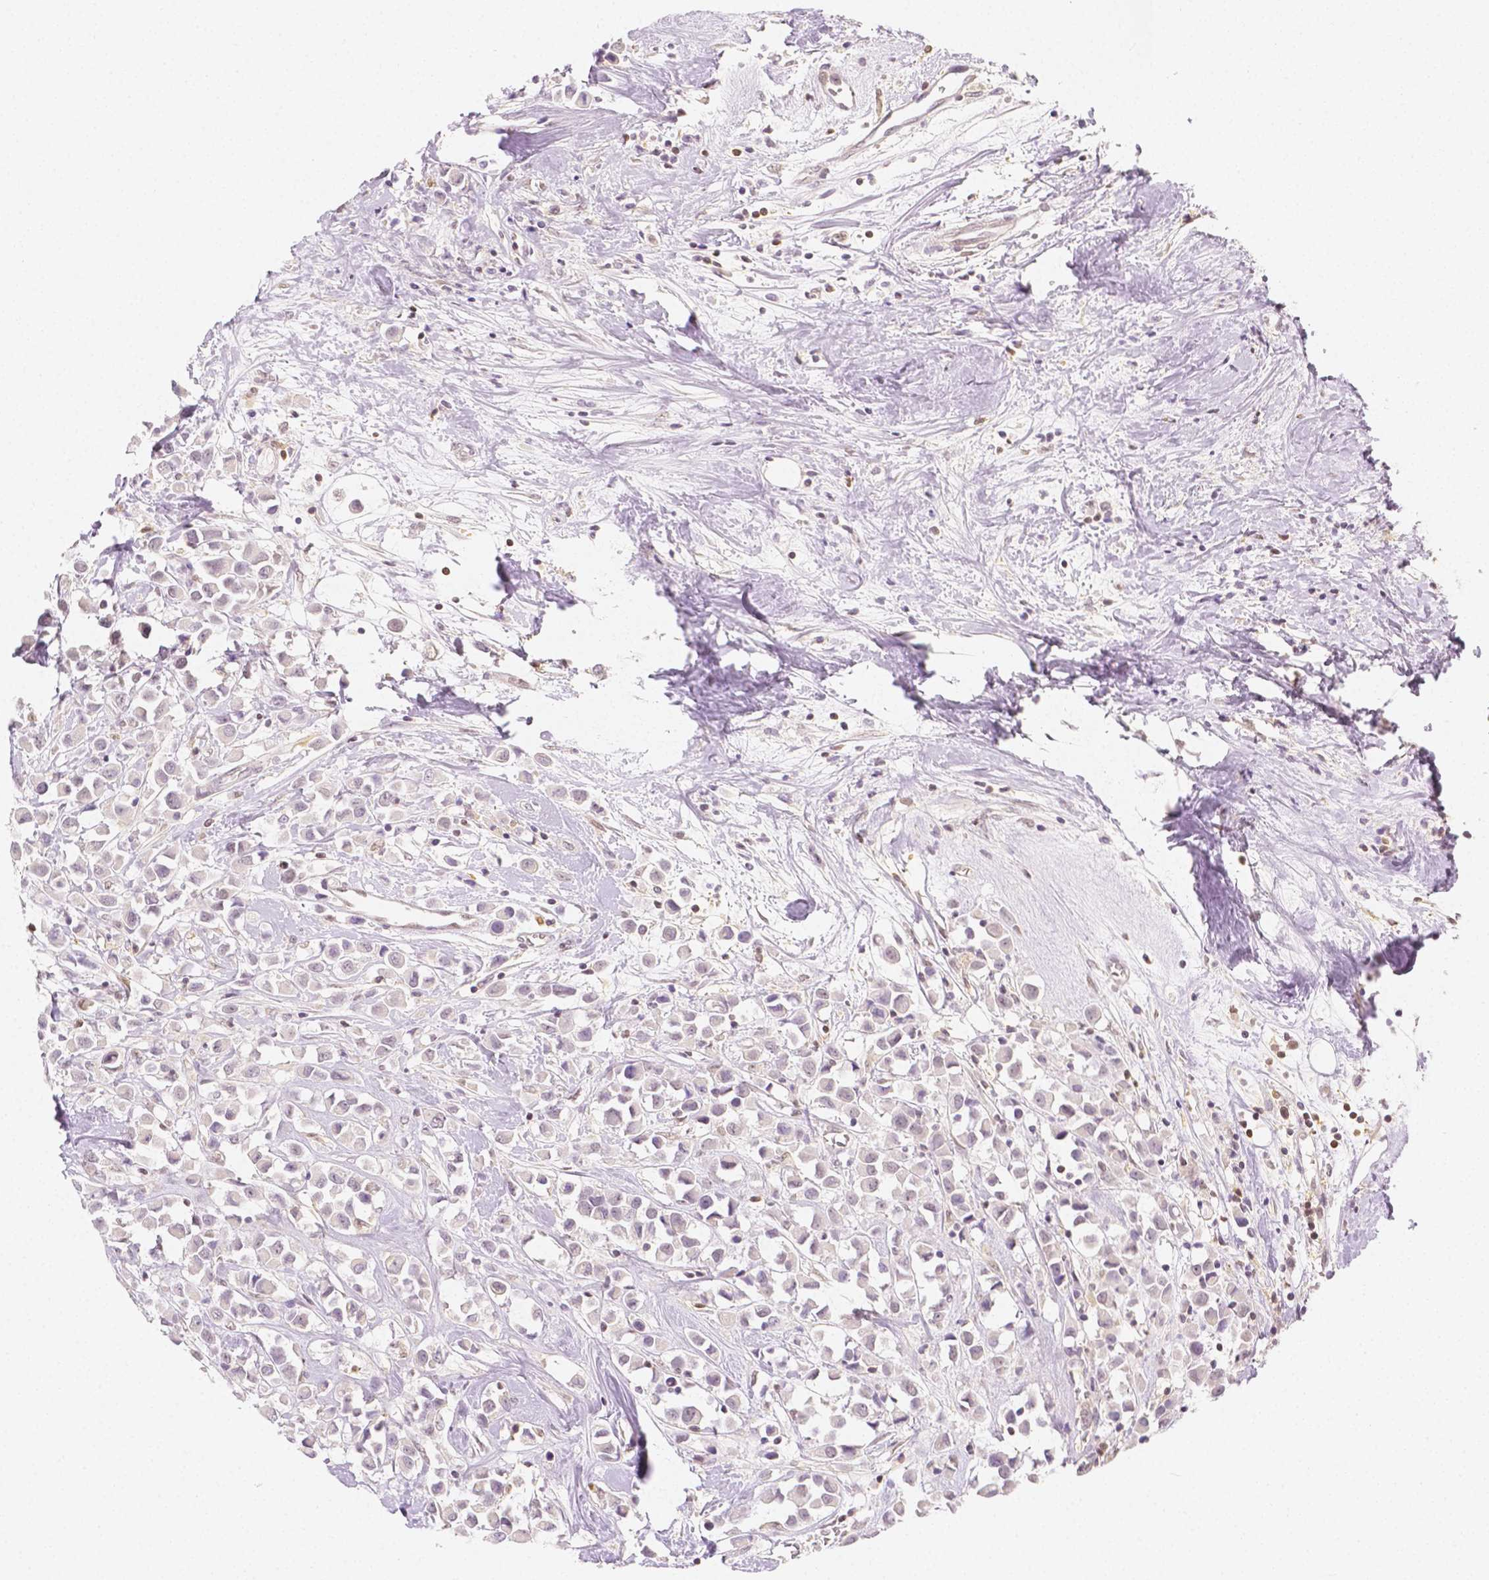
{"staining": {"intensity": "negative", "quantity": "none", "location": "none"}, "tissue": "breast cancer", "cell_type": "Tumor cells", "image_type": "cancer", "snomed": [{"axis": "morphology", "description": "Duct carcinoma"}, {"axis": "topography", "description": "Breast"}], "caption": "DAB (3,3'-diaminobenzidine) immunohistochemical staining of breast cancer (invasive ductal carcinoma) demonstrates no significant expression in tumor cells.", "gene": "SGTB", "patient": {"sex": "female", "age": 61}}